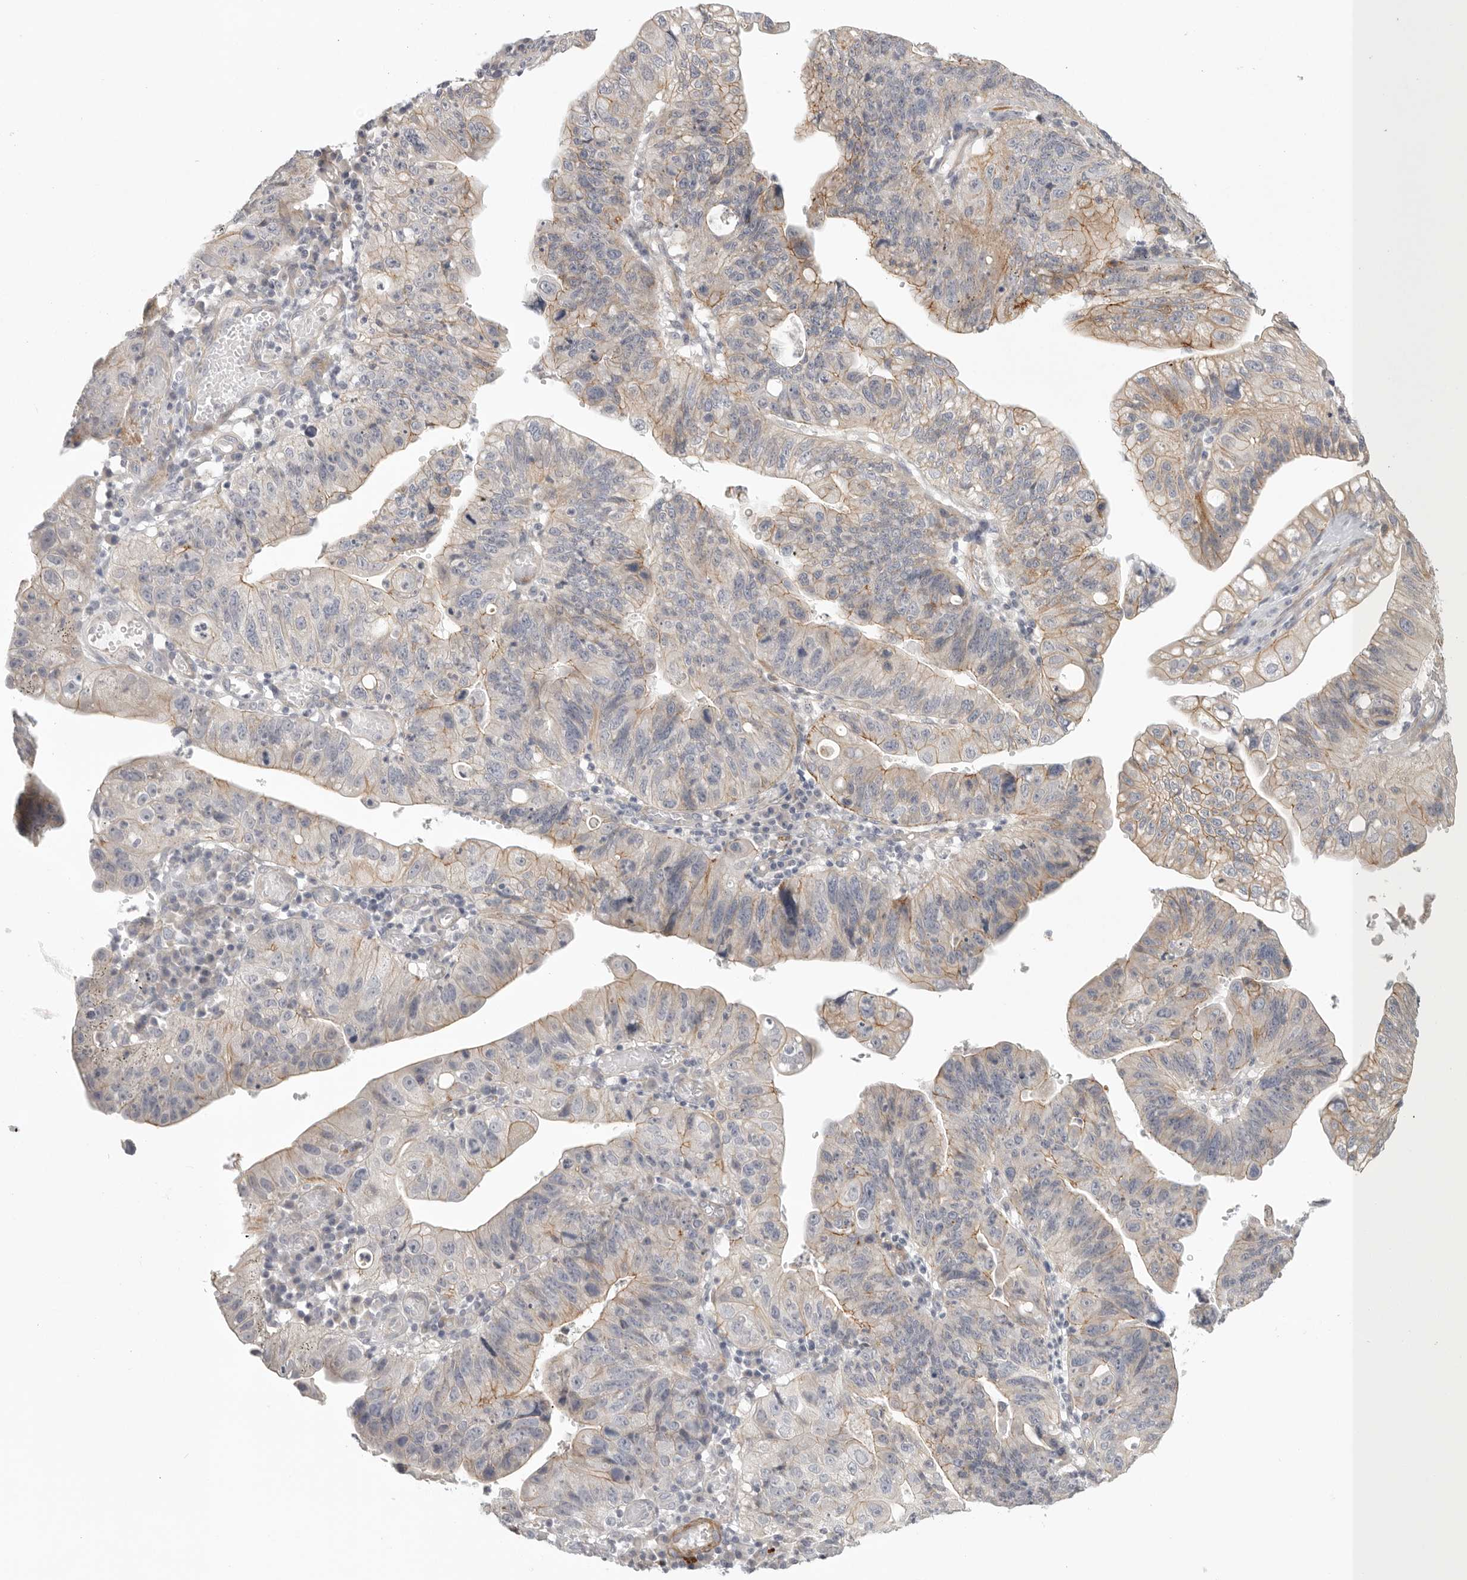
{"staining": {"intensity": "weak", "quantity": "25%-75%", "location": "cytoplasmic/membranous"}, "tissue": "stomach cancer", "cell_type": "Tumor cells", "image_type": "cancer", "snomed": [{"axis": "morphology", "description": "Adenocarcinoma, NOS"}, {"axis": "topography", "description": "Stomach"}], "caption": "This image reveals IHC staining of human stomach adenocarcinoma, with low weak cytoplasmic/membranous staining in about 25%-75% of tumor cells.", "gene": "STAB2", "patient": {"sex": "male", "age": 59}}